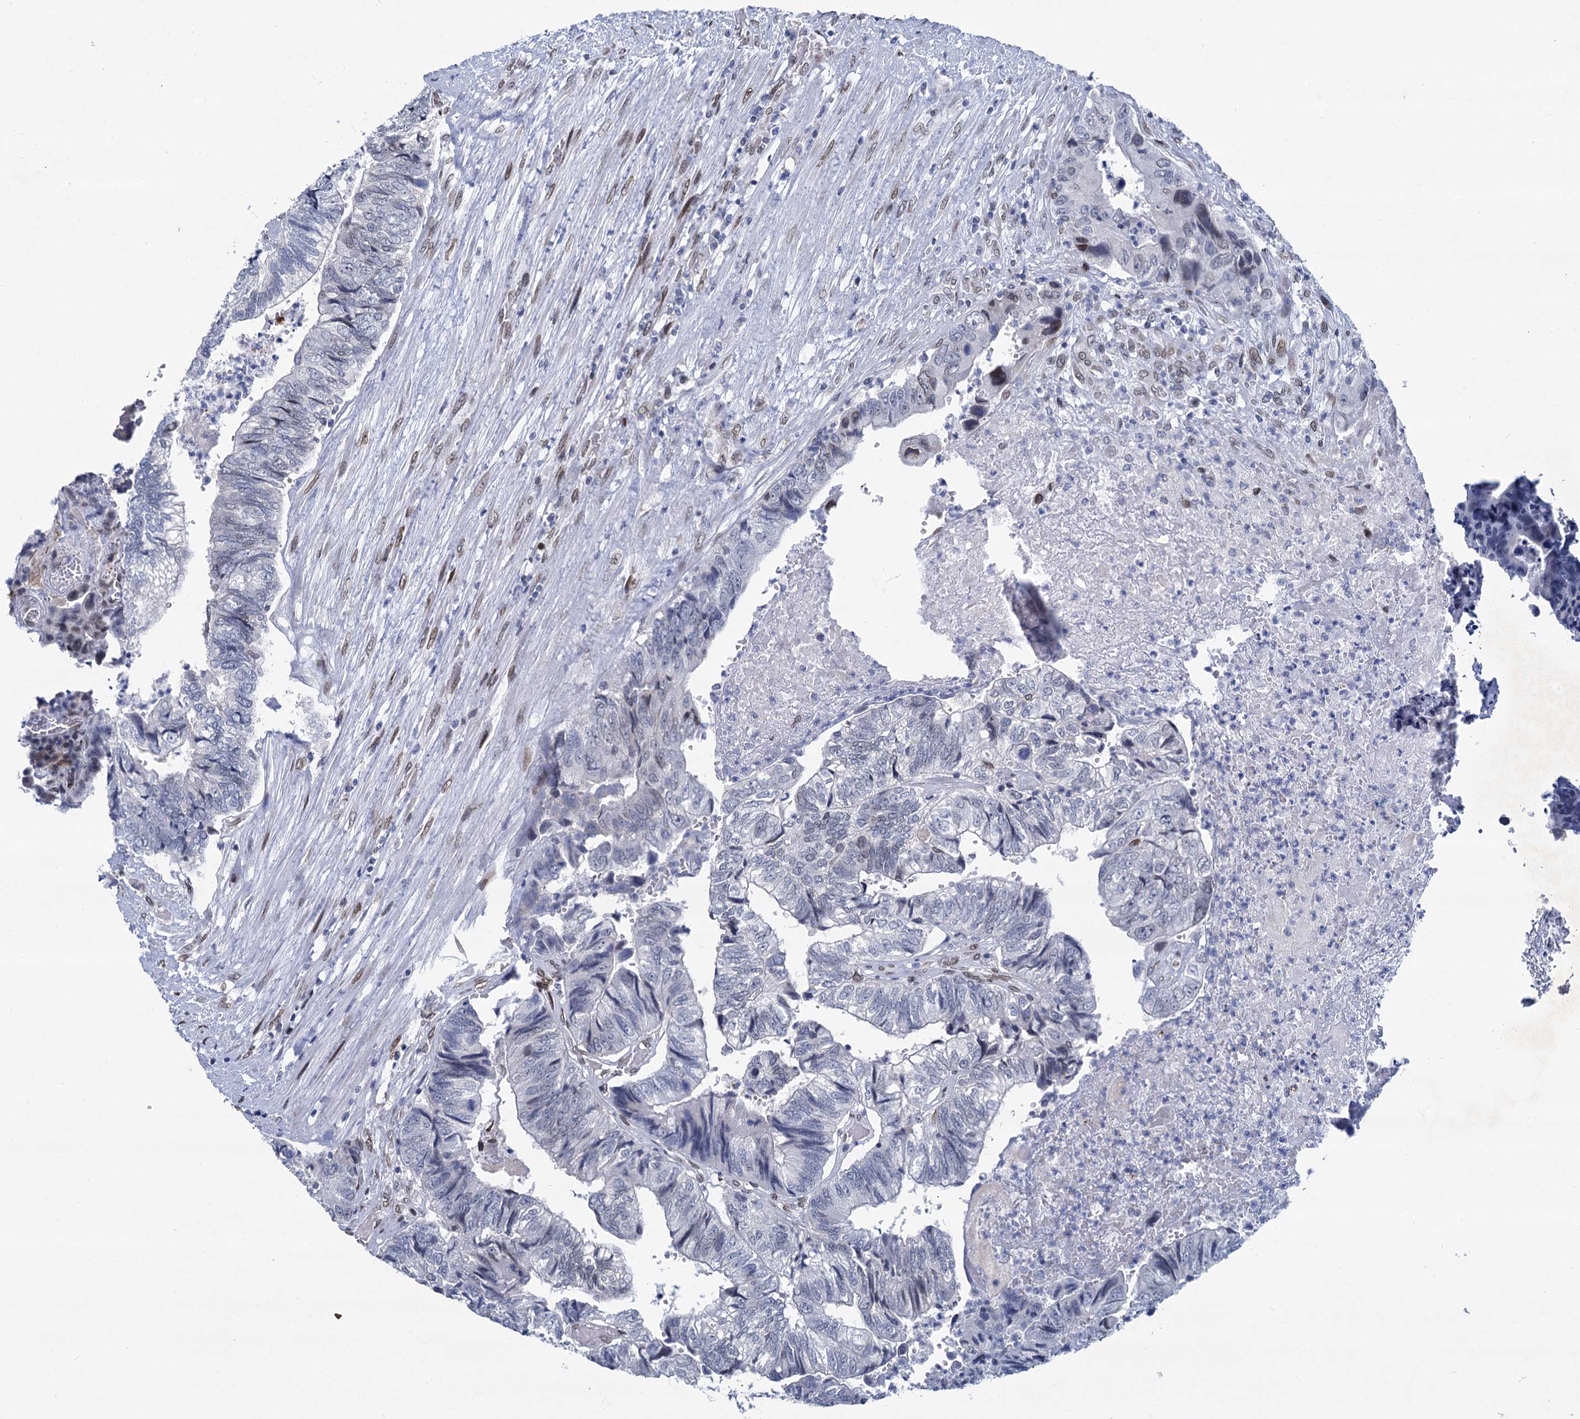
{"staining": {"intensity": "negative", "quantity": "none", "location": "none"}, "tissue": "colorectal cancer", "cell_type": "Tumor cells", "image_type": "cancer", "snomed": [{"axis": "morphology", "description": "Adenocarcinoma, NOS"}, {"axis": "topography", "description": "Colon"}], "caption": "Immunohistochemical staining of human adenocarcinoma (colorectal) reveals no significant staining in tumor cells.", "gene": "PRSS35", "patient": {"sex": "female", "age": 67}}